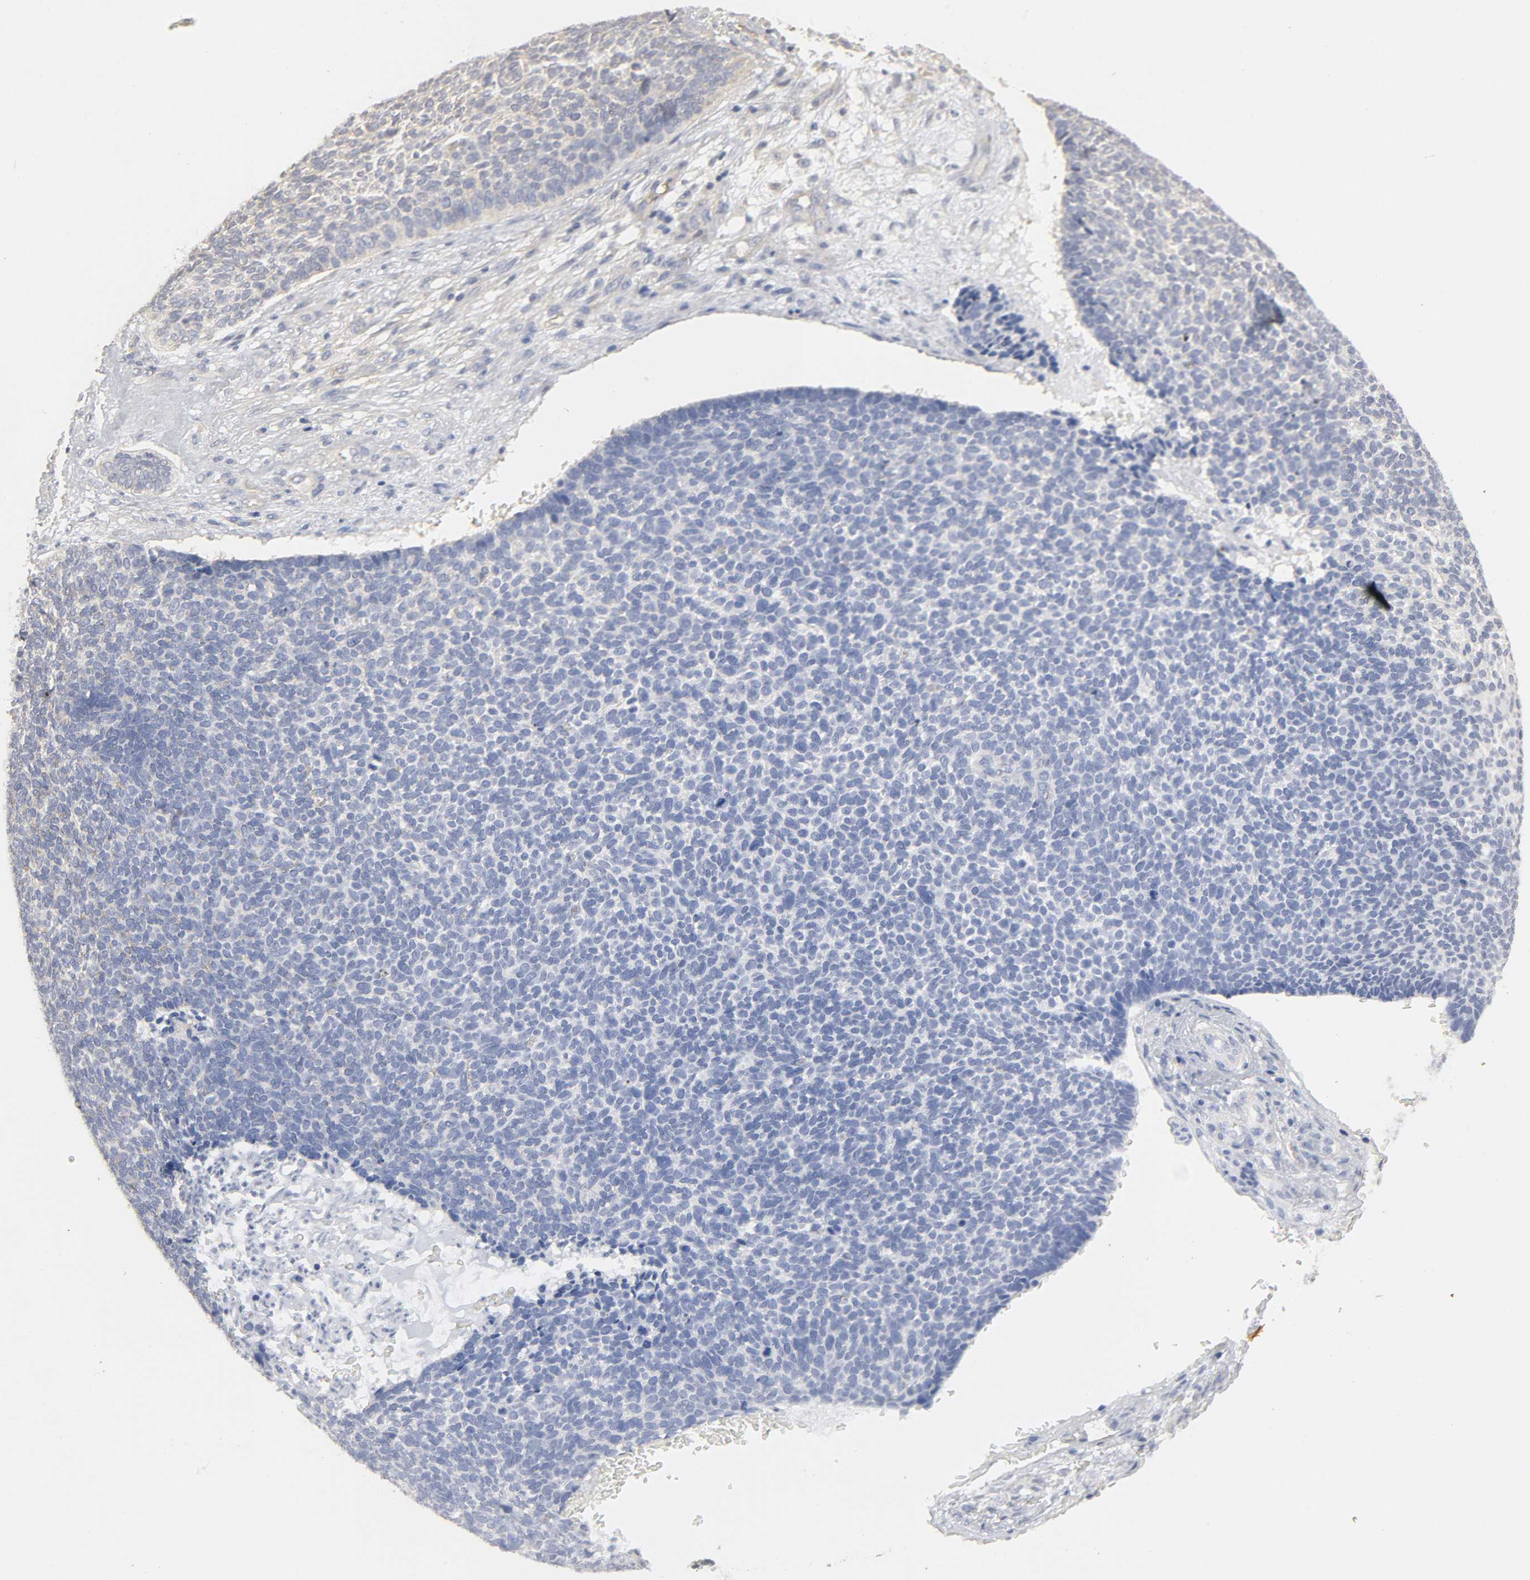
{"staining": {"intensity": "negative", "quantity": "none", "location": "none"}, "tissue": "skin cancer", "cell_type": "Tumor cells", "image_type": "cancer", "snomed": [{"axis": "morphology", "description": "Basal cell carcinoma"}, {"axis": "topography", "description": "Skin"}], "caption": "Skin basal cell carcinoma was stained to show a protein in brown. There is no significant staining in tumor cells.", "gene": "SH3GLB1", "patient": {"sex": "male", "age": 87}}